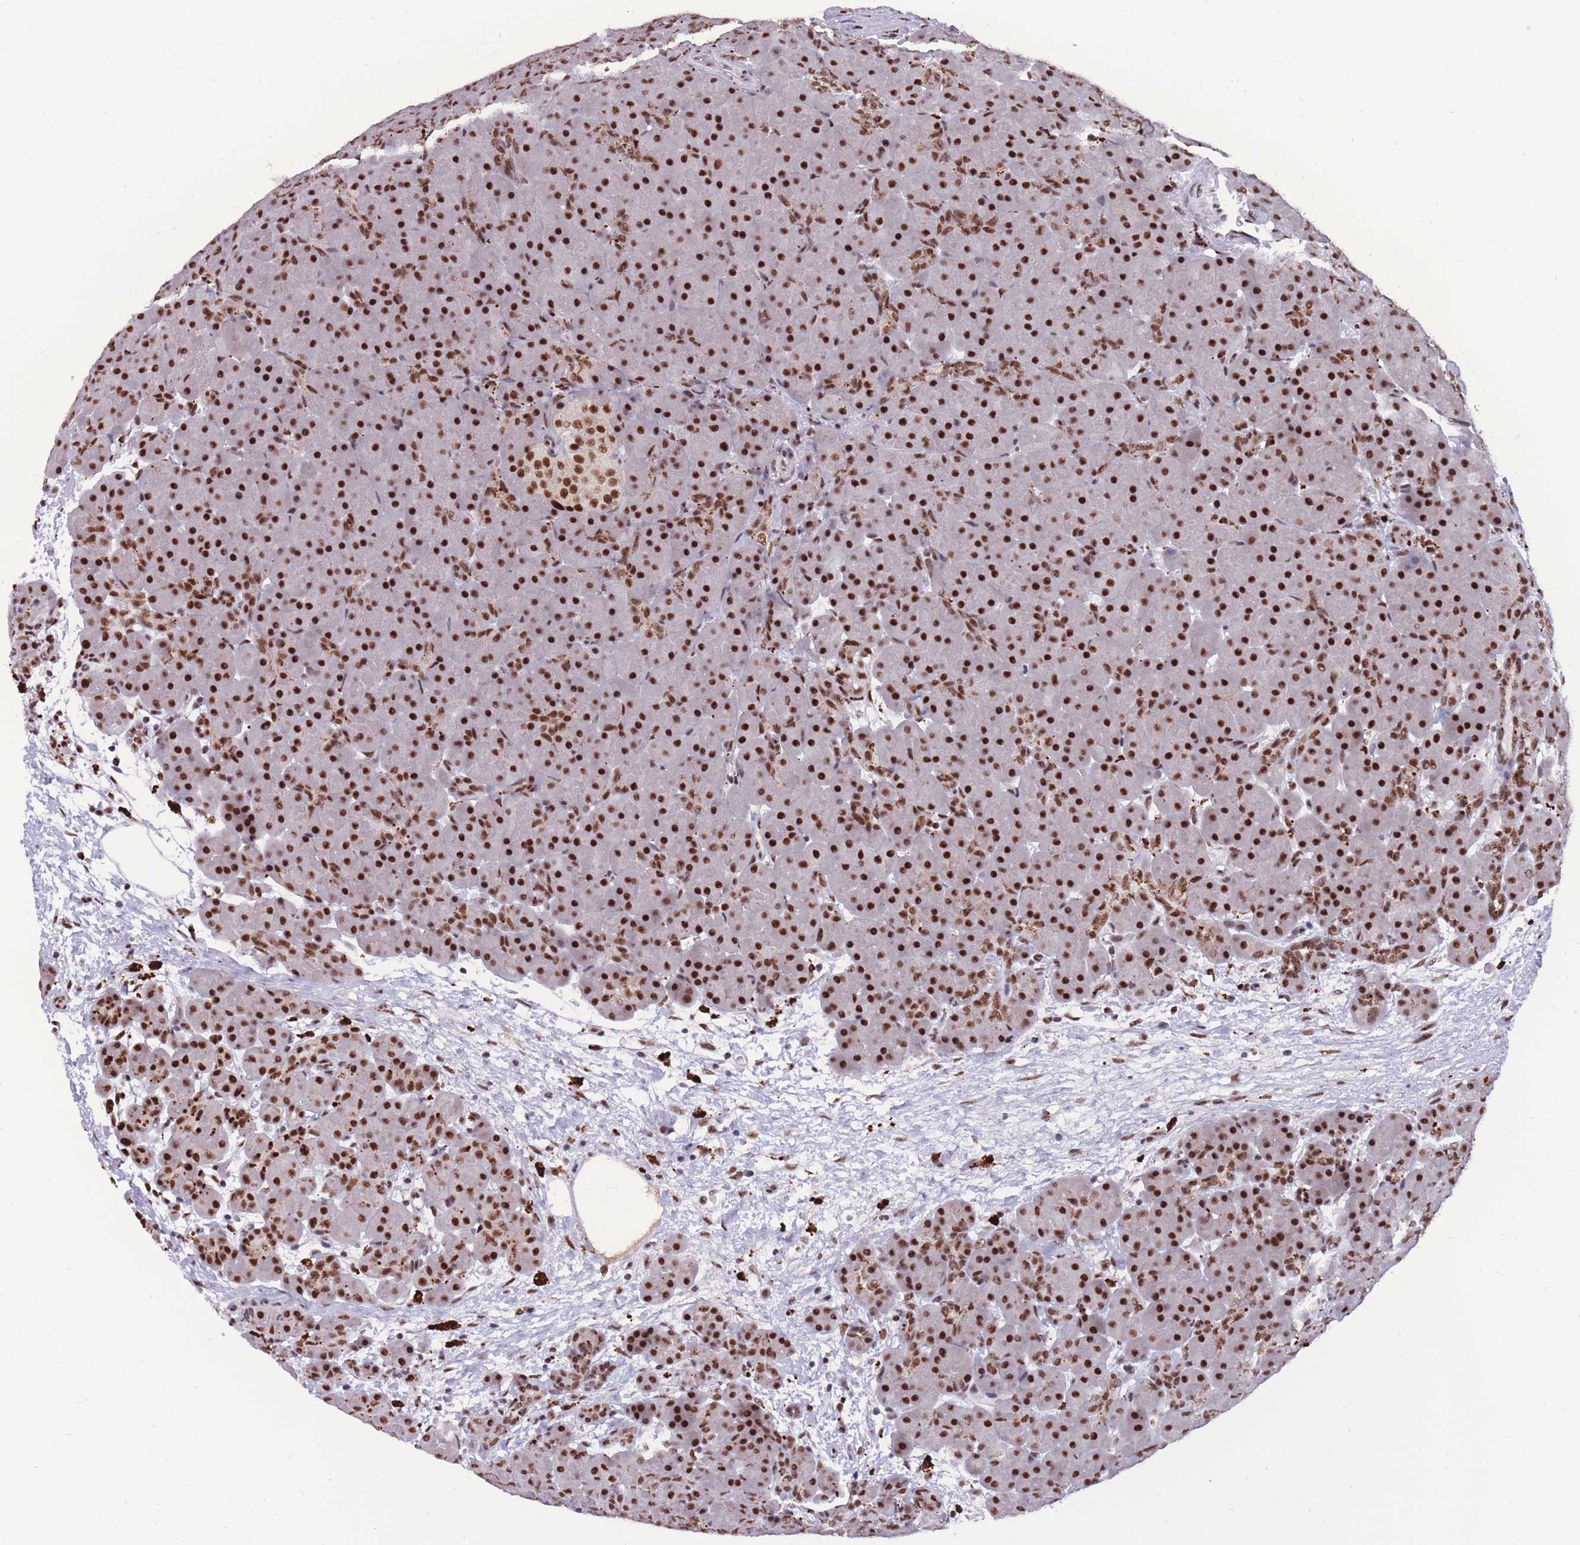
{"staining": {"intensity": "strong", "quantity": ">75%", "location": "nuclear"}, "tissue": "pancreas", "cell_type": "Exocrine glandular cells", "image_type": "normal", "snomed": [{"axis": "morphology", "description": "Normal tissue, NOS"}, {"axis": "topography", "description": "Pancreas"}], "caption": "Approximately >75% of exocrine glandular cells in unremarkable pancreas demonstrate strong nuclear protein positivity as visualized by brown immunohistochemical staining.", "gene": "PRPF19", "patient": {"sex": "male", "age": 66}}